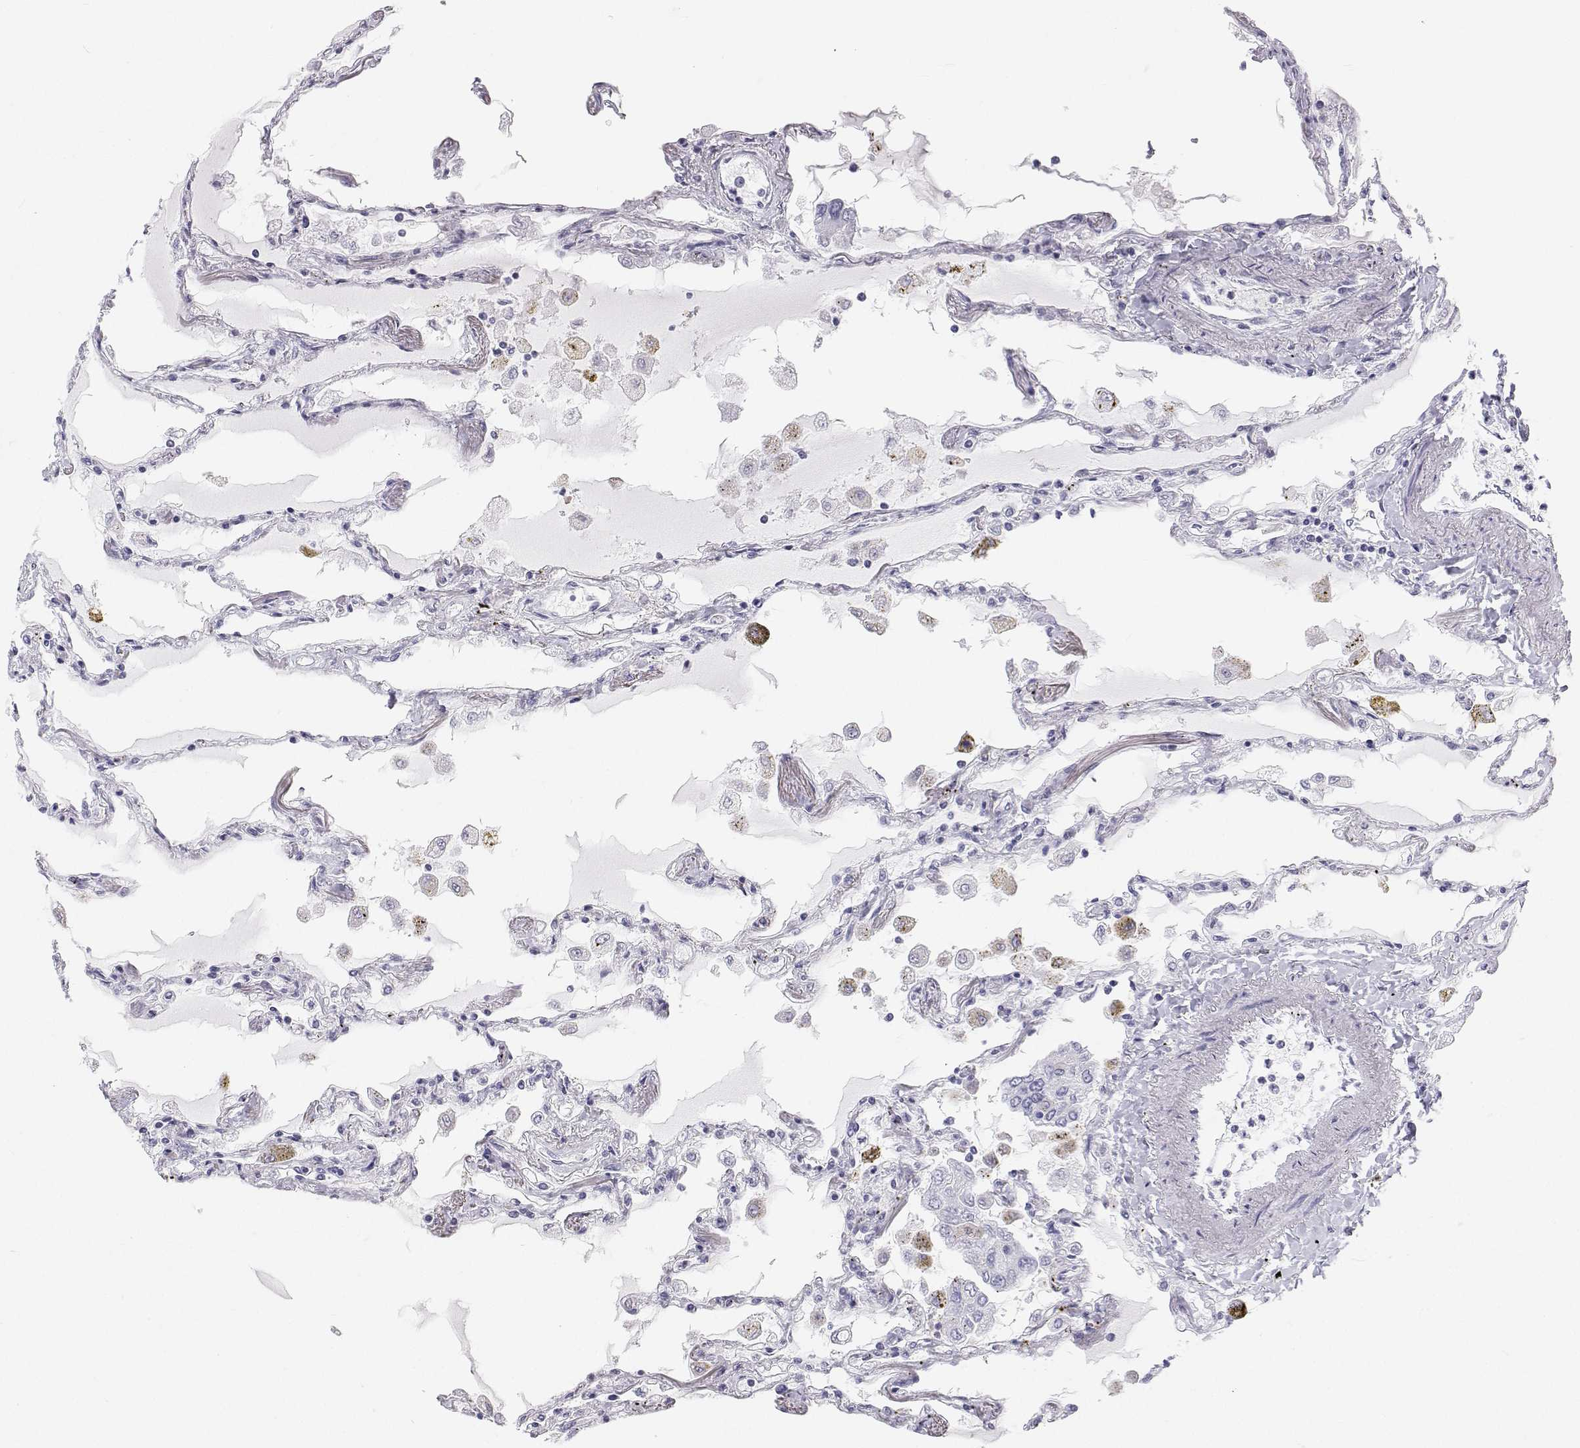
{"staining": {"intensity": "negative", "quantity": "none", "location": "none"}, "tissue": "lung", "cell_type": "Alveolar cells", "image_type": "normal", "snomed": [{"axis": "morphology", "description": "Normal tissue, NOS"}, {"axis": "morphology", "description": "Adenocarcinoma, NOS"}, {"axis": "topography", "description": "Cartilage tissue"}, {"axis": "topography", "description": "Lung"}], "caption": "This is an IHC histopathology image of unremarkable human lung. There is no positivity in alveolar cells.", "gene": "TTN", "patient": {"sex": "female", "age": 67}}